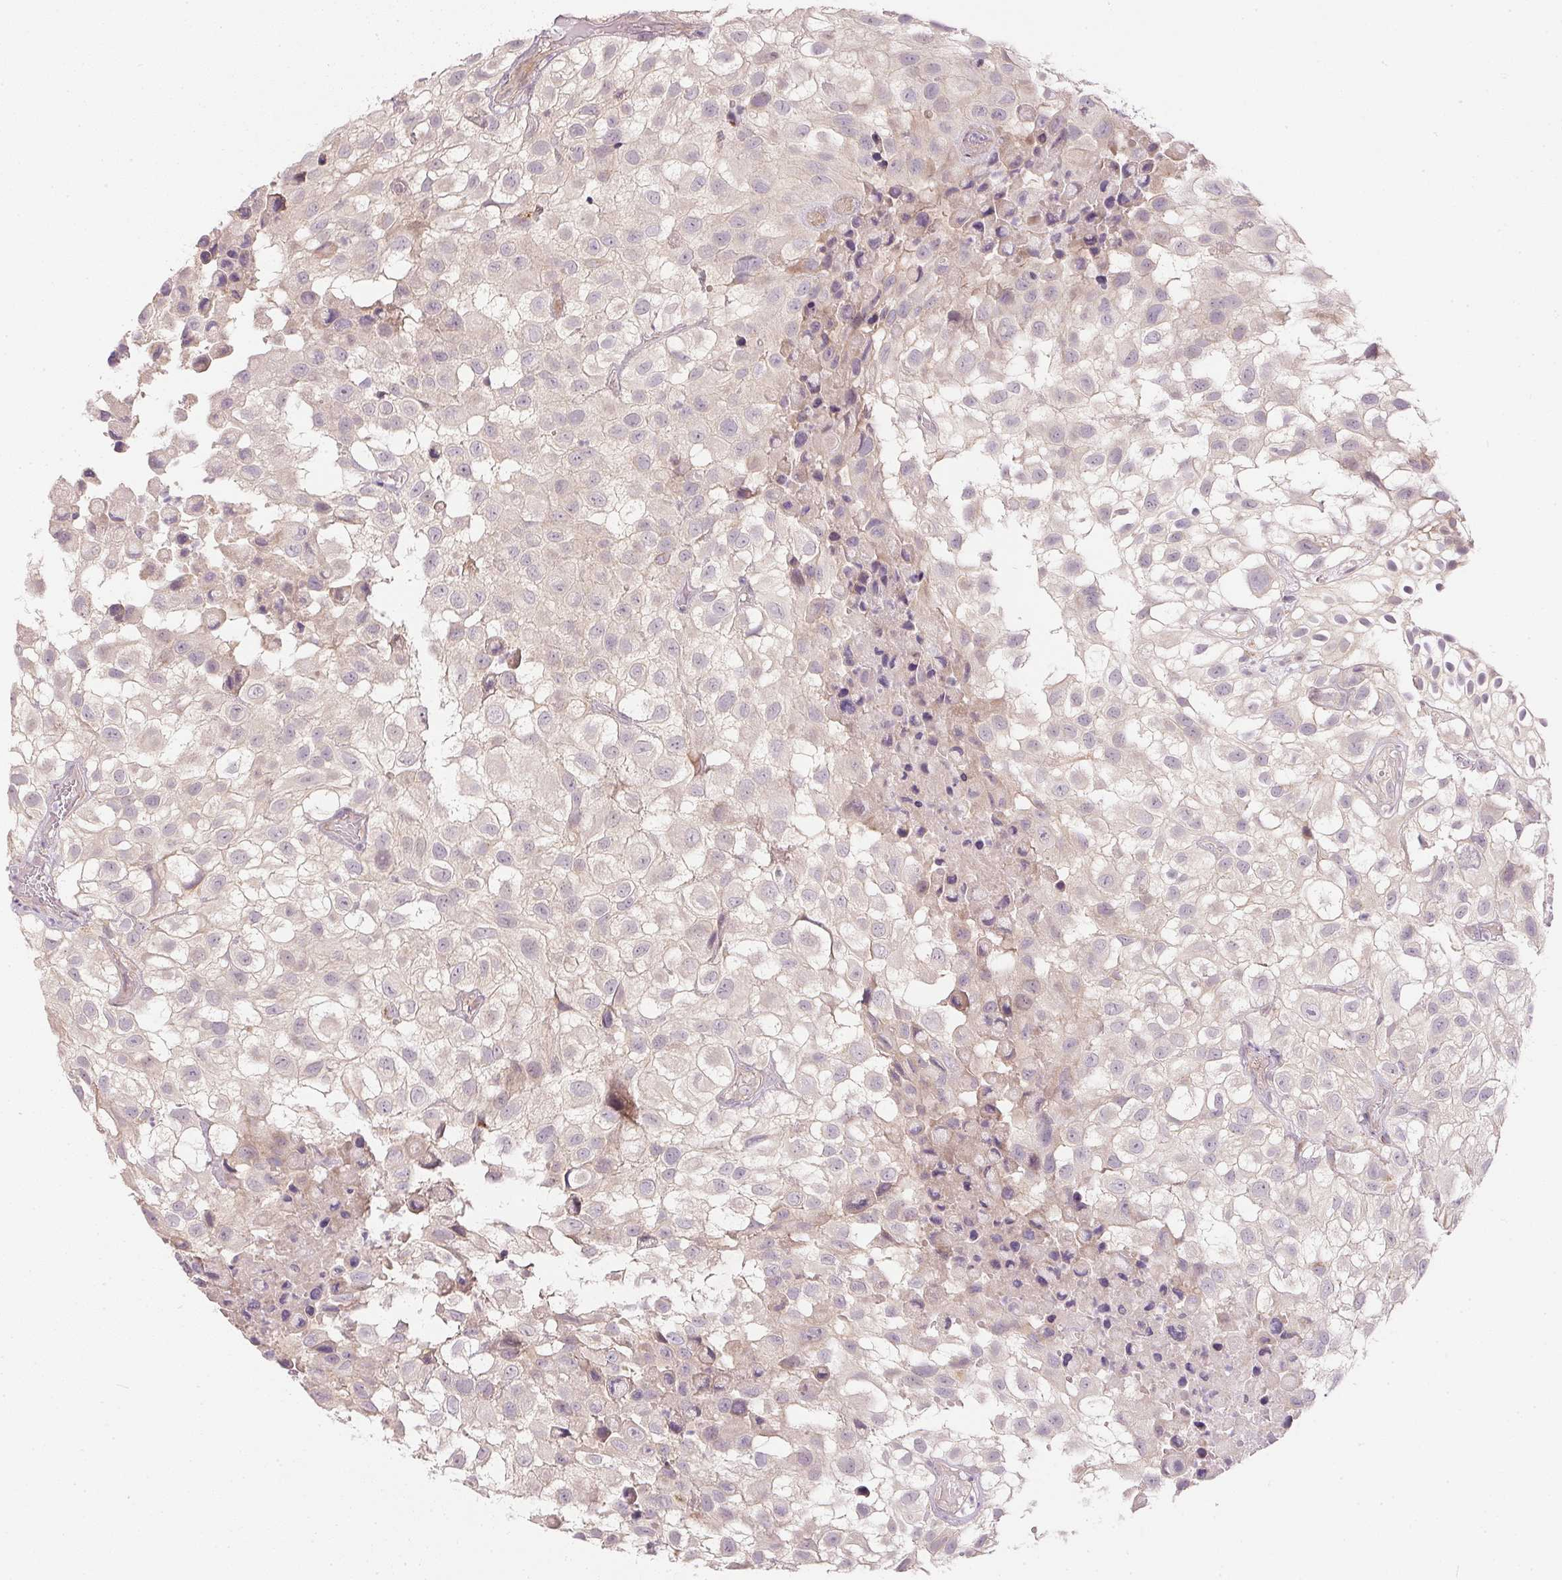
{"staining": {"intensity": "weak", "quantity": "<25%", "location": "cytoplasmic/membranous"}, "tissue": "urothelial cancer", "cell_type": "Tumor cells", "image_type": "cancer", "snomed": [{"axis": "morphology", "description": "Urothelial carcinoma, High grade"}, {"axis": "topography", "description": "Urinary bladder"}], "caption": "Protein analysis of urothelial cancer reveals no significant expression in tumor cells.", "gene": "TTC23L", "patient": {"sex": "male", "age": 56}}